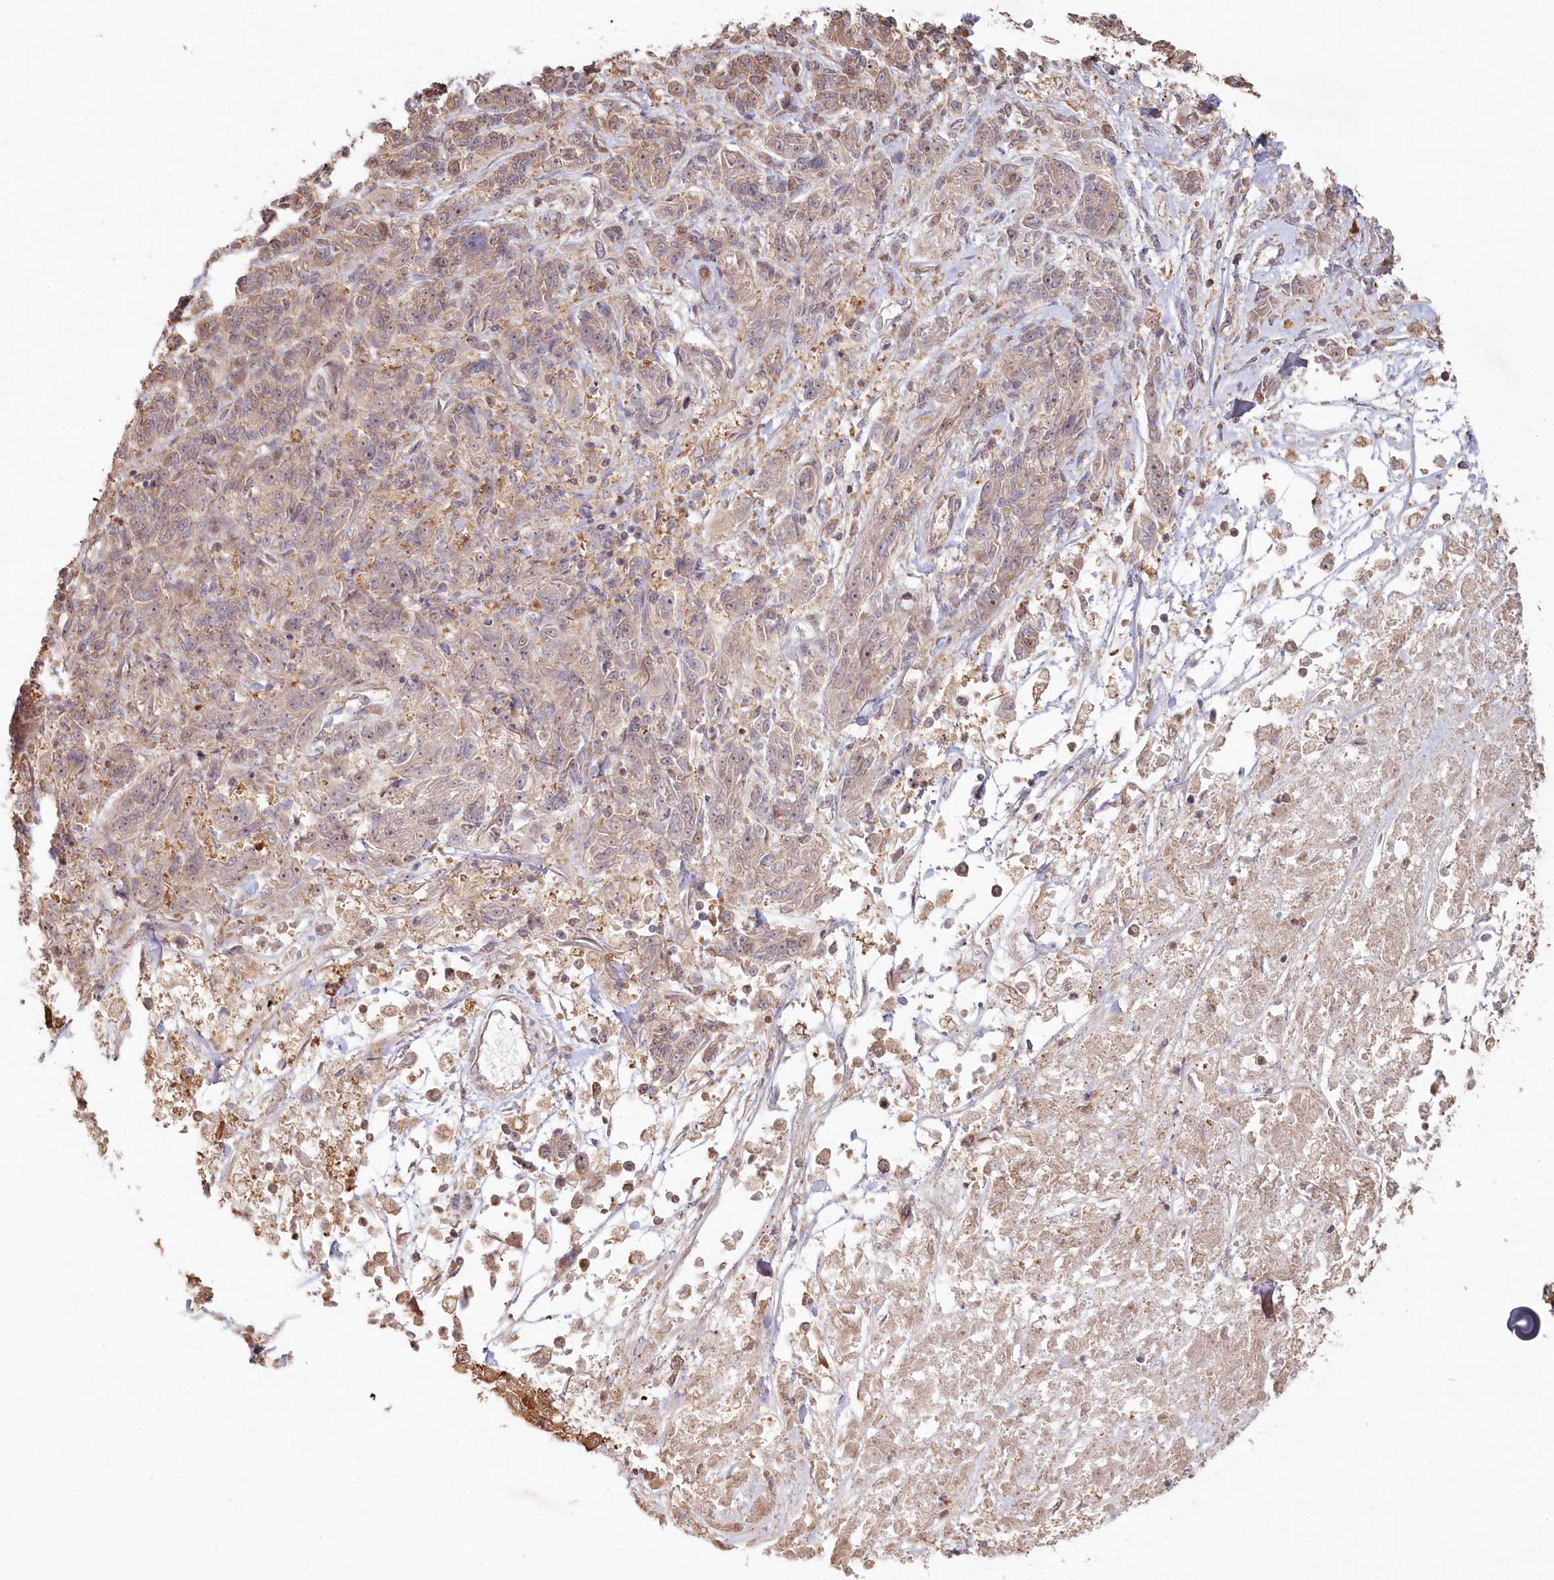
{"staining": {"intensity": "negative", "quantity": "none", "location": "none"}, "tissue": "melanoma", "cell_type": "Tumor cells", "image_type": "cancer", "snomed": [{"axis": "morphology", "description": "Malignant melanoma, NOS"}, {"axis": "topography", "description": "Skin"}], "caption": "High power microscopy photomicrograph of an immunohistochemistry image of malignant melanoma, revealing no significant expression in tumor cells.", "gene": "HAL", "patient": {"sex": "male", "age": 53}}